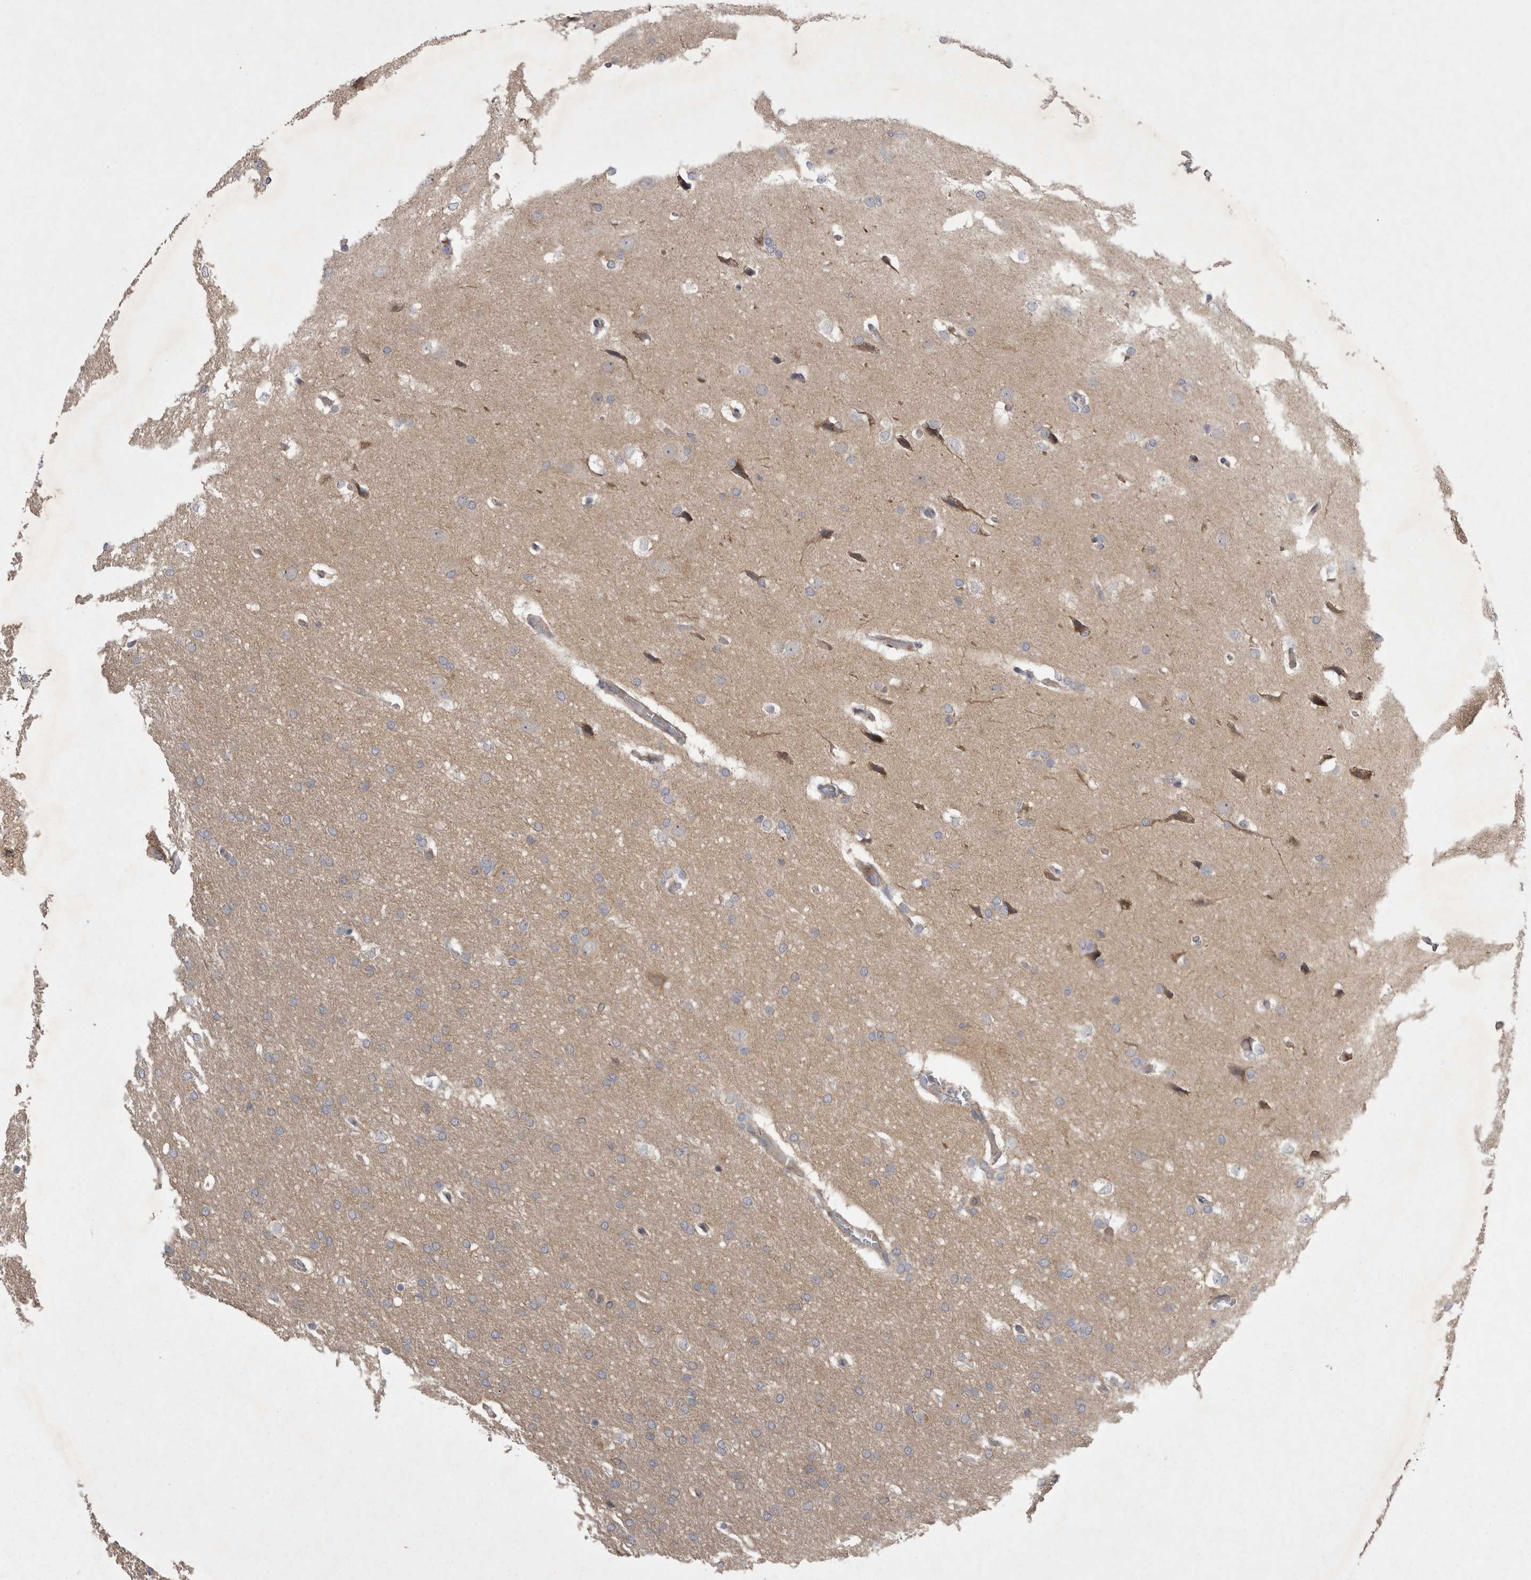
{"staining": {"intensity": "negative", "quantity": "none", "location": "none"}, "tissue": "glioma", "cell_type": "Tumor cells", "image_type": "cancer", "snomed": [{"axis": "morphology", "description": "Glioma, malignant, Low grade"}, {"axis": "topography", "description": "Brain"}], "caption": "High magnification brightfield microscopy of low-grade glioma (malignant) stained with DAB (brown) and counterstained with hematoxylin (blue): tumor cells show no significant expression.", "gene": "TSPOAP1", "patient": {"sex": "female", "age": 37}}